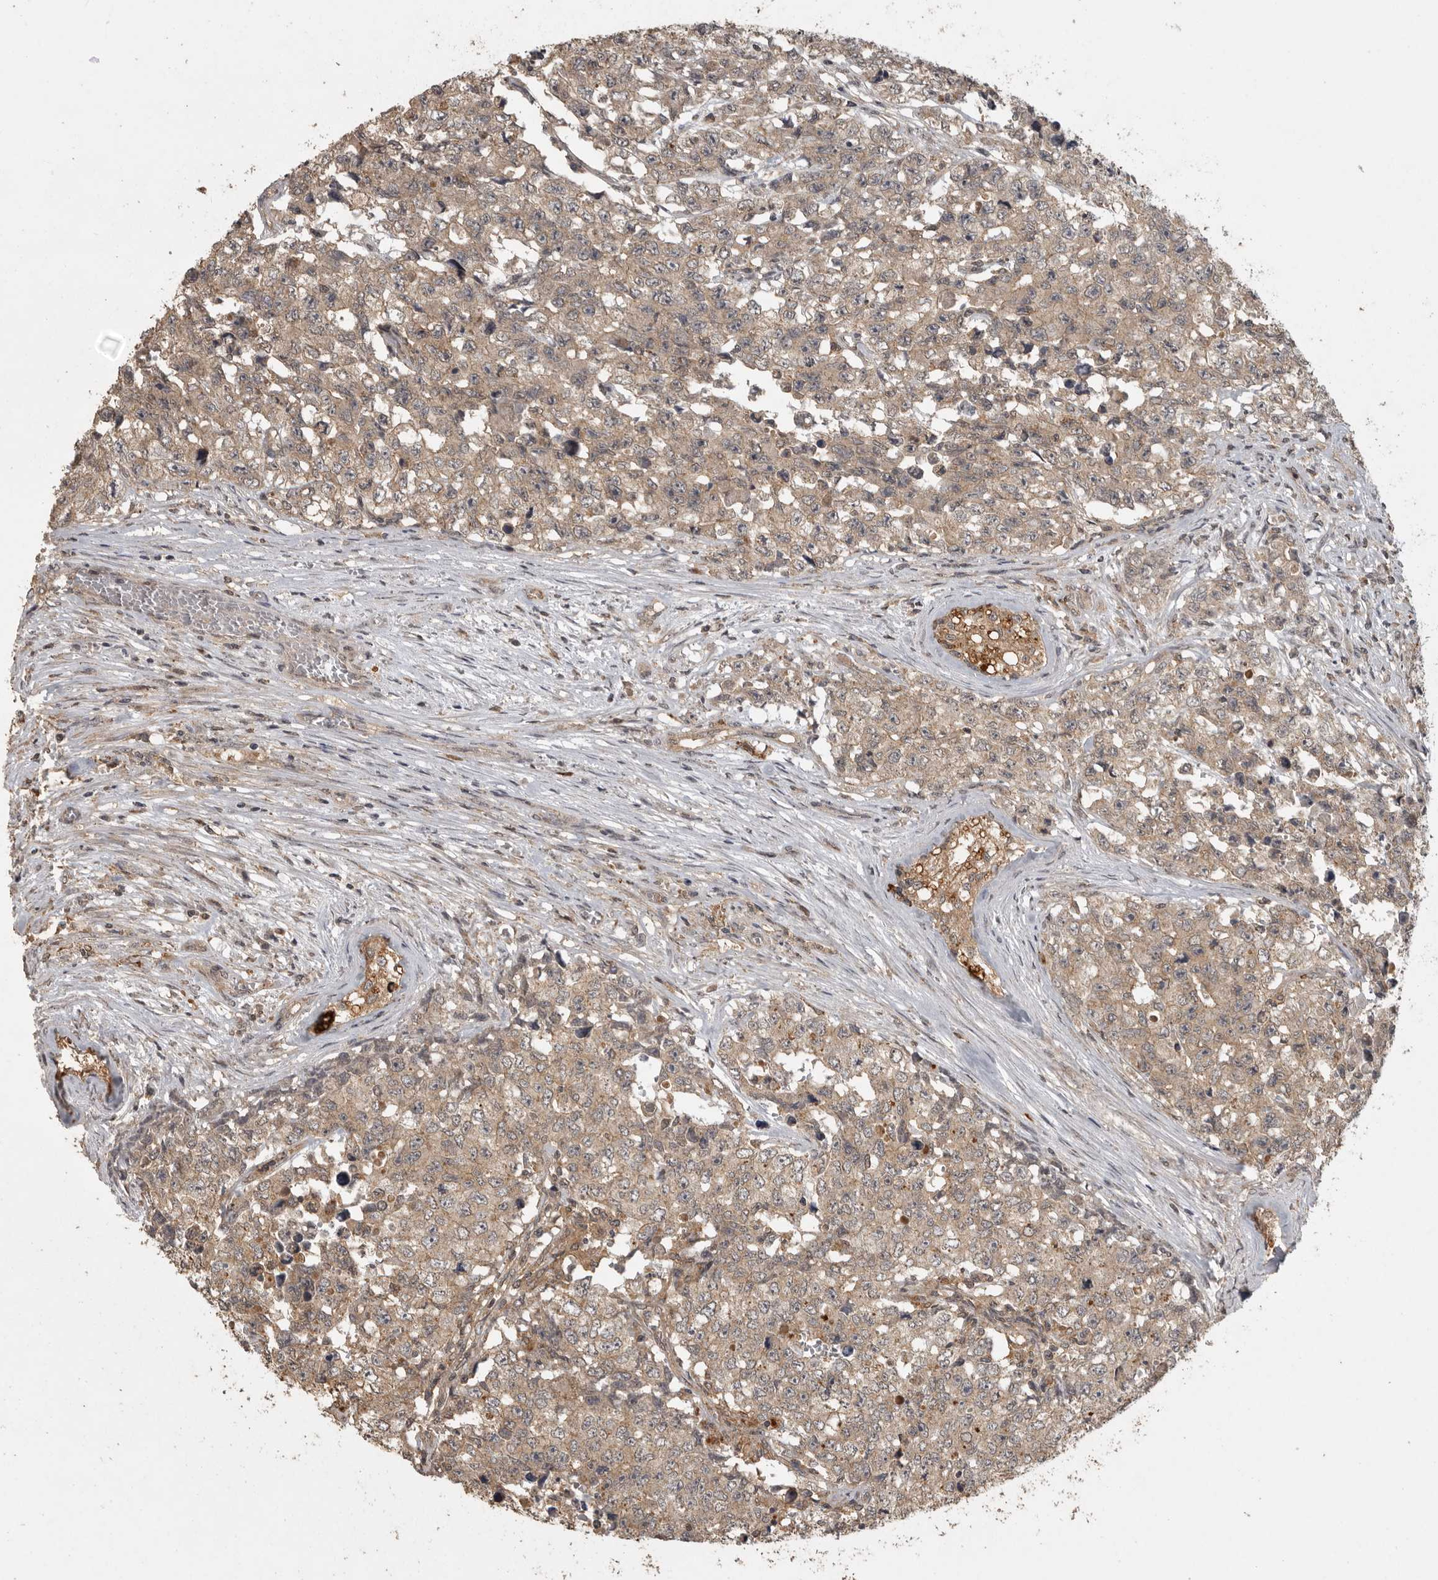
{"staining": {"intensity": "weak", "quantity": ">75%", "location": "cytoplasmic/membranous"}, "tissue": "testis cancer", "cell_type": "Tumor cells", "image_type": "cancer", "snomed": [{"axis": "morphology", "description": "Carcinoma, Embryonal, NOS"}, {"axis": "topography", "description": "Testis"}], "caption": "Brown immunohistochemical staining in human testis cancer displays weak cytoplasmic/membranous staining in approximately >75% of tumor cells.", "gene": "ADAMTS4", "patient": {"sex": "male", "age": 28}}